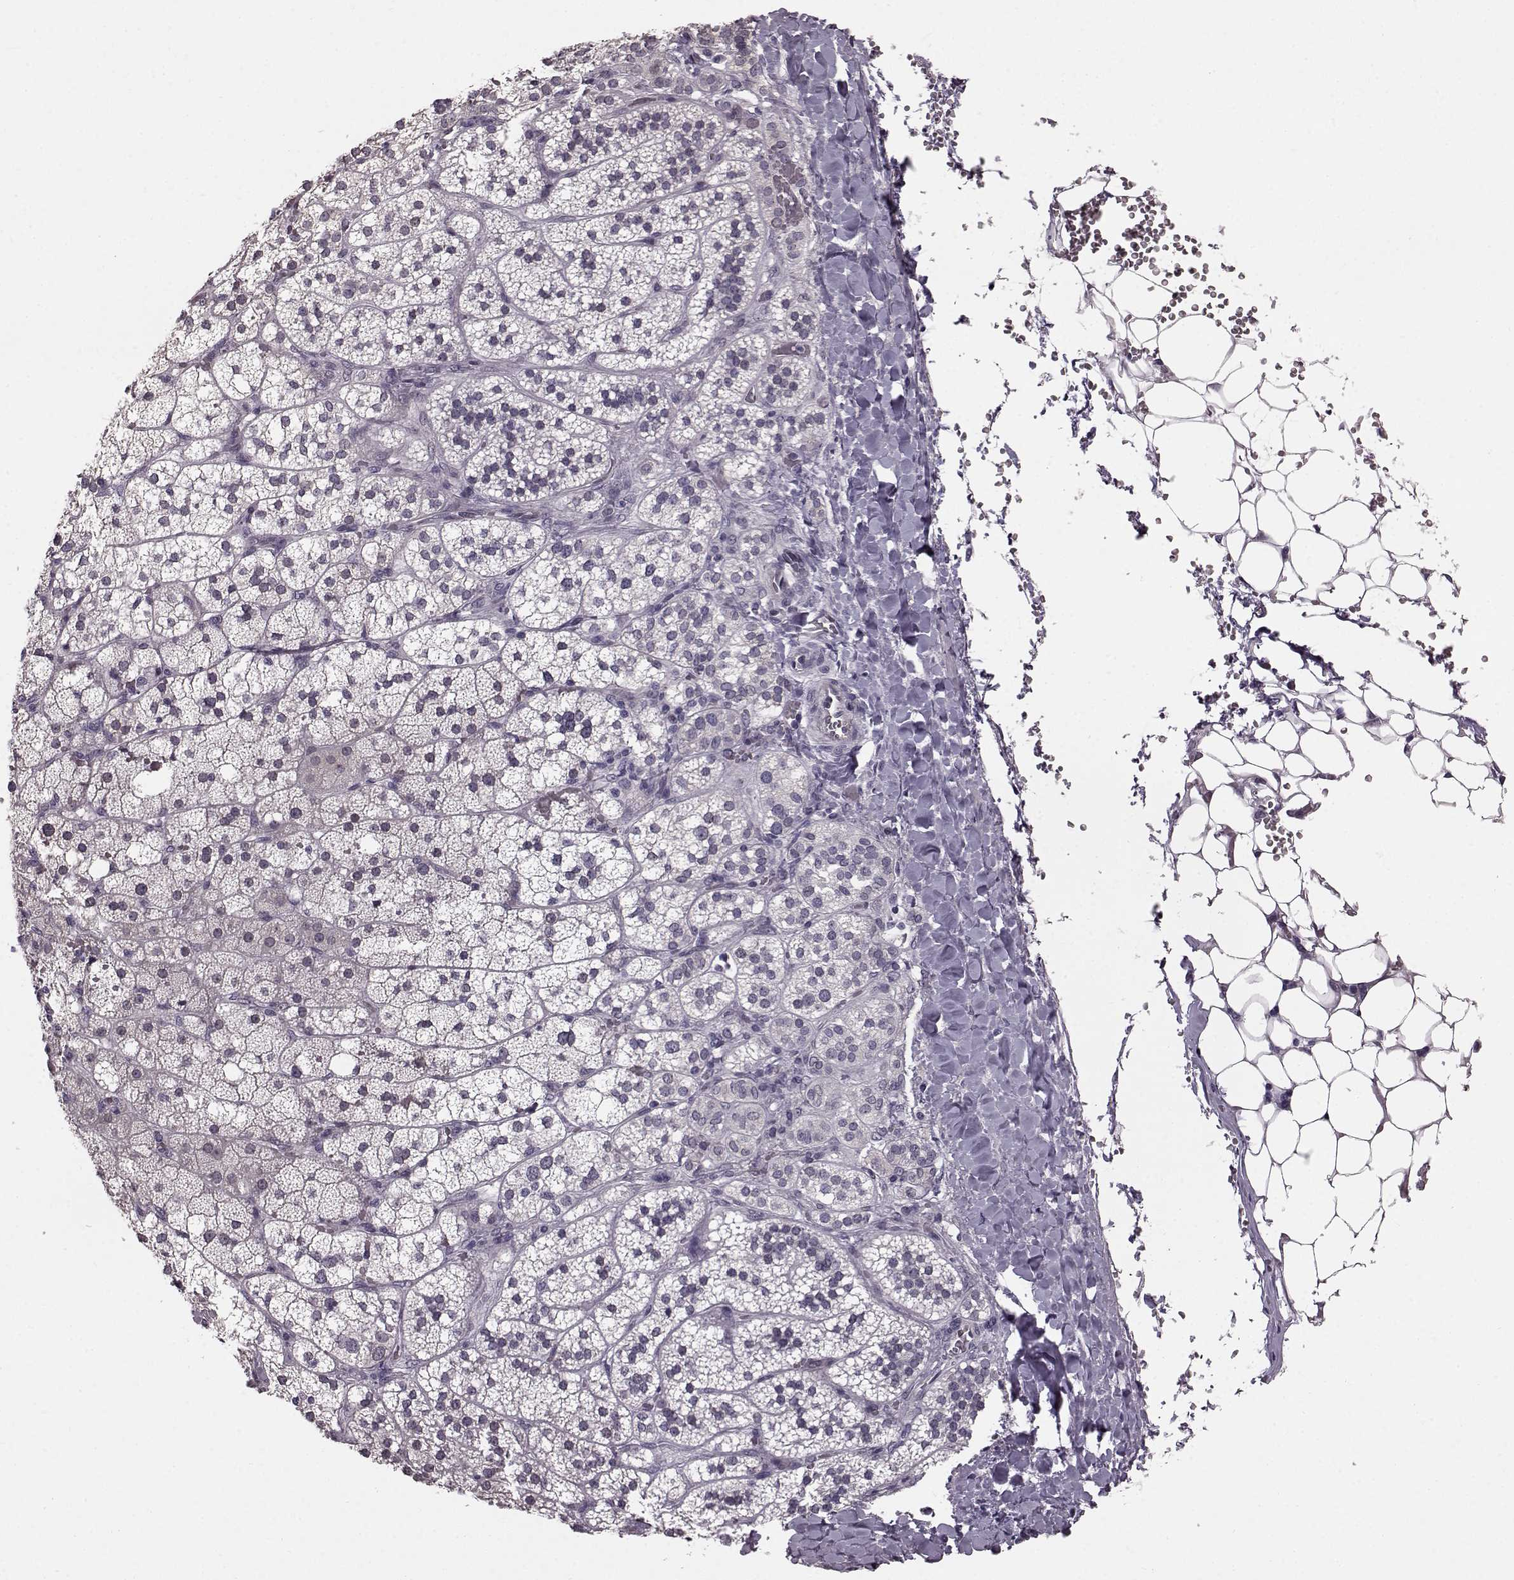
{"staining": {"intensity": "negative", "quantity": "none", "location": "none"}, "tissue": "adrenal gland", "cell_type": "Glandular cells", "image_type": "normal", "snomed": [{"axis": "morphology", "description": "Normal tissue, NOS"}, {"axis": "topography", "description": "Adrenal gland"}], "caption": "The photomicrograph displays no significant positivity in glandular cells of adrenal gland.", "gene": "TCHHL1", "patient": {"sex": "male", "age": 53}}